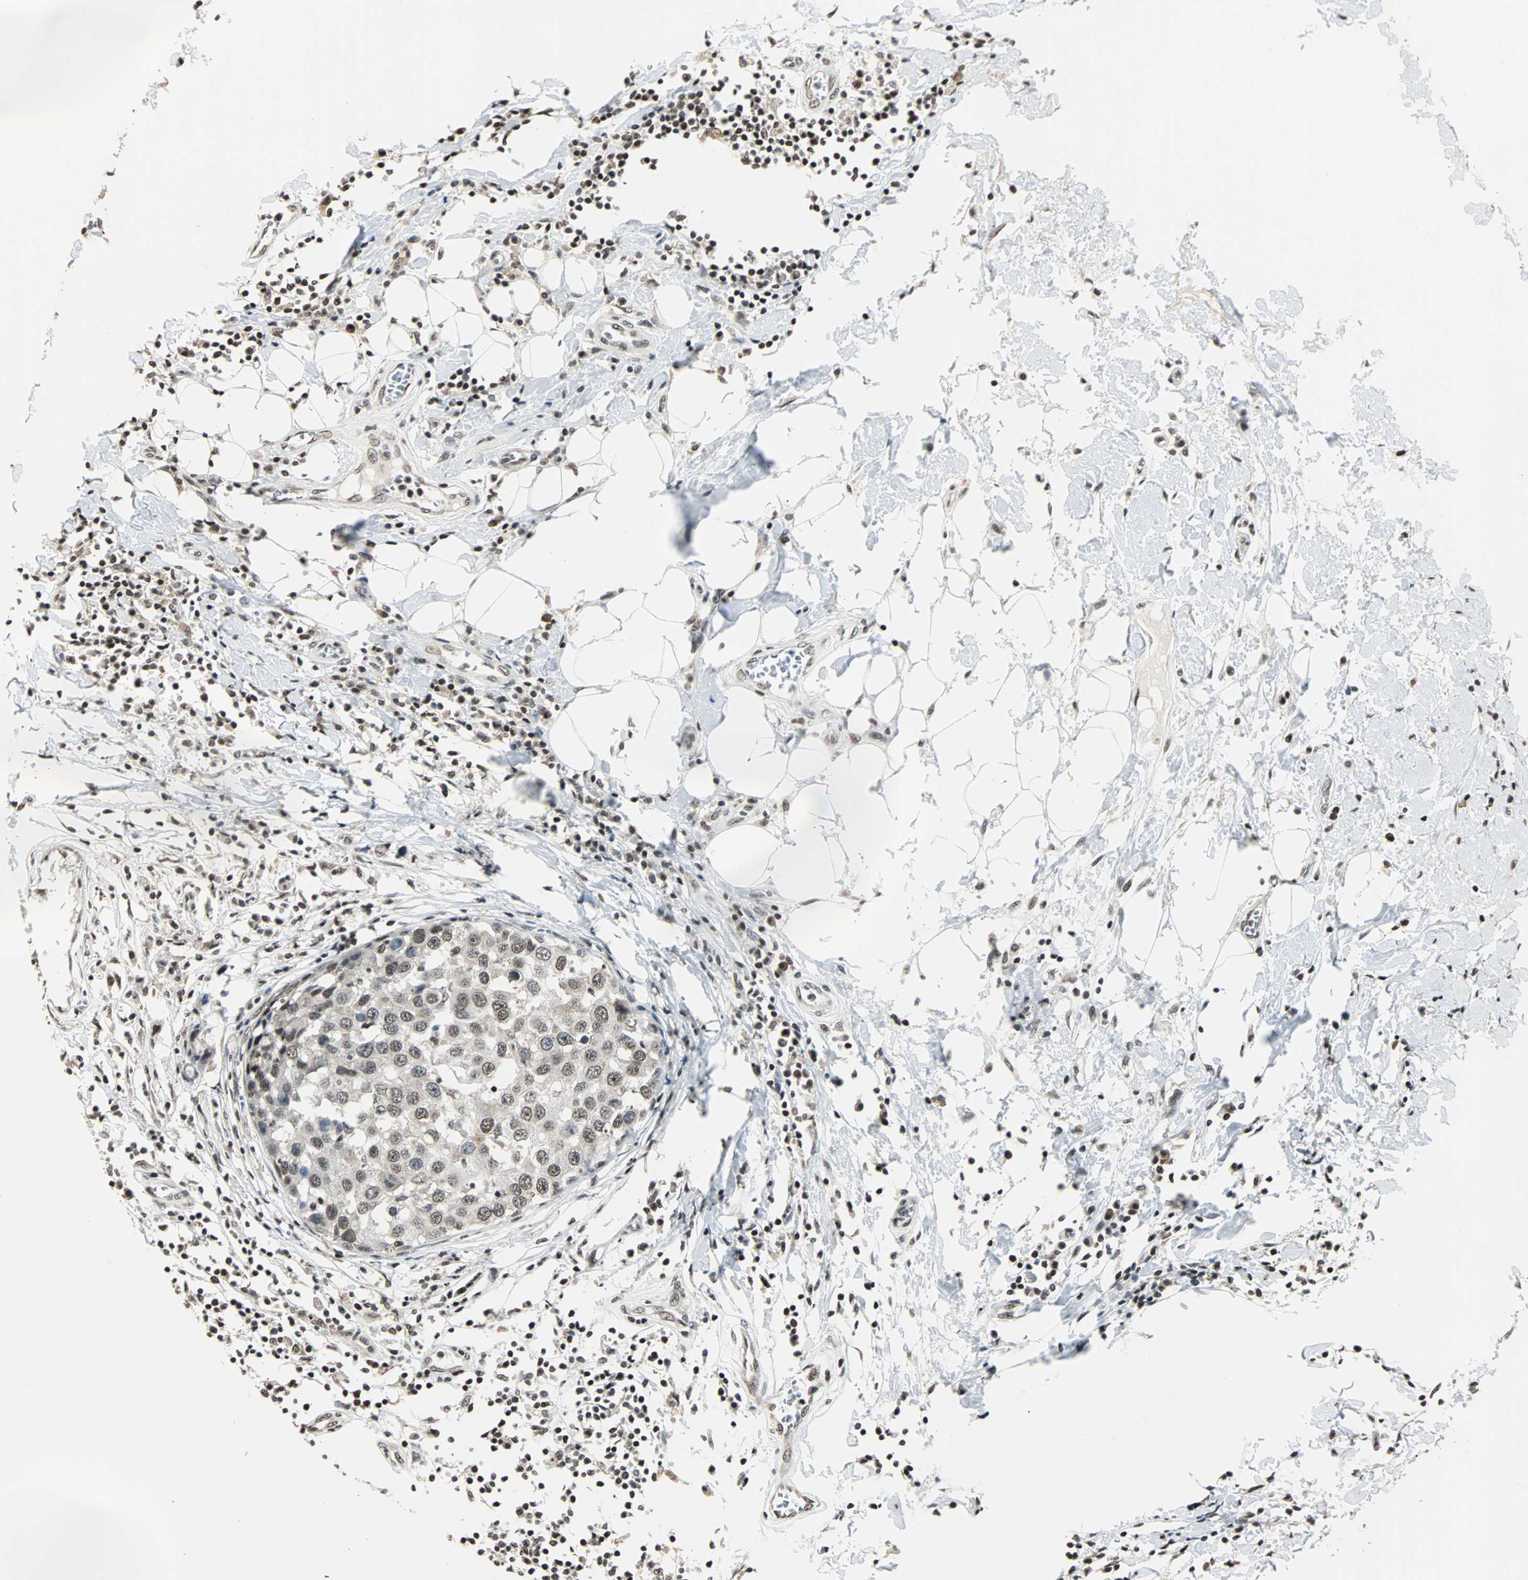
{"staining": {"intensity": "moderate", "quantity": ">75%", "location": "nuclear"}, "tissue": "breast cancer", "cell_type": "Tumor cells", "image_type": "cancer", "snomed": [{"axis": "morphology", "description": "Duct carcinoma"}, {"axis": "topography", "description": "Breast"}], "caption": "Immunohistochemical staining of human breast invasive ductal carcinoma displays moderate nuclear protein staining in about >75% of tumor cells.", "gene": "TERF2IP", "patient": {"sex": "female", "age": 27}}